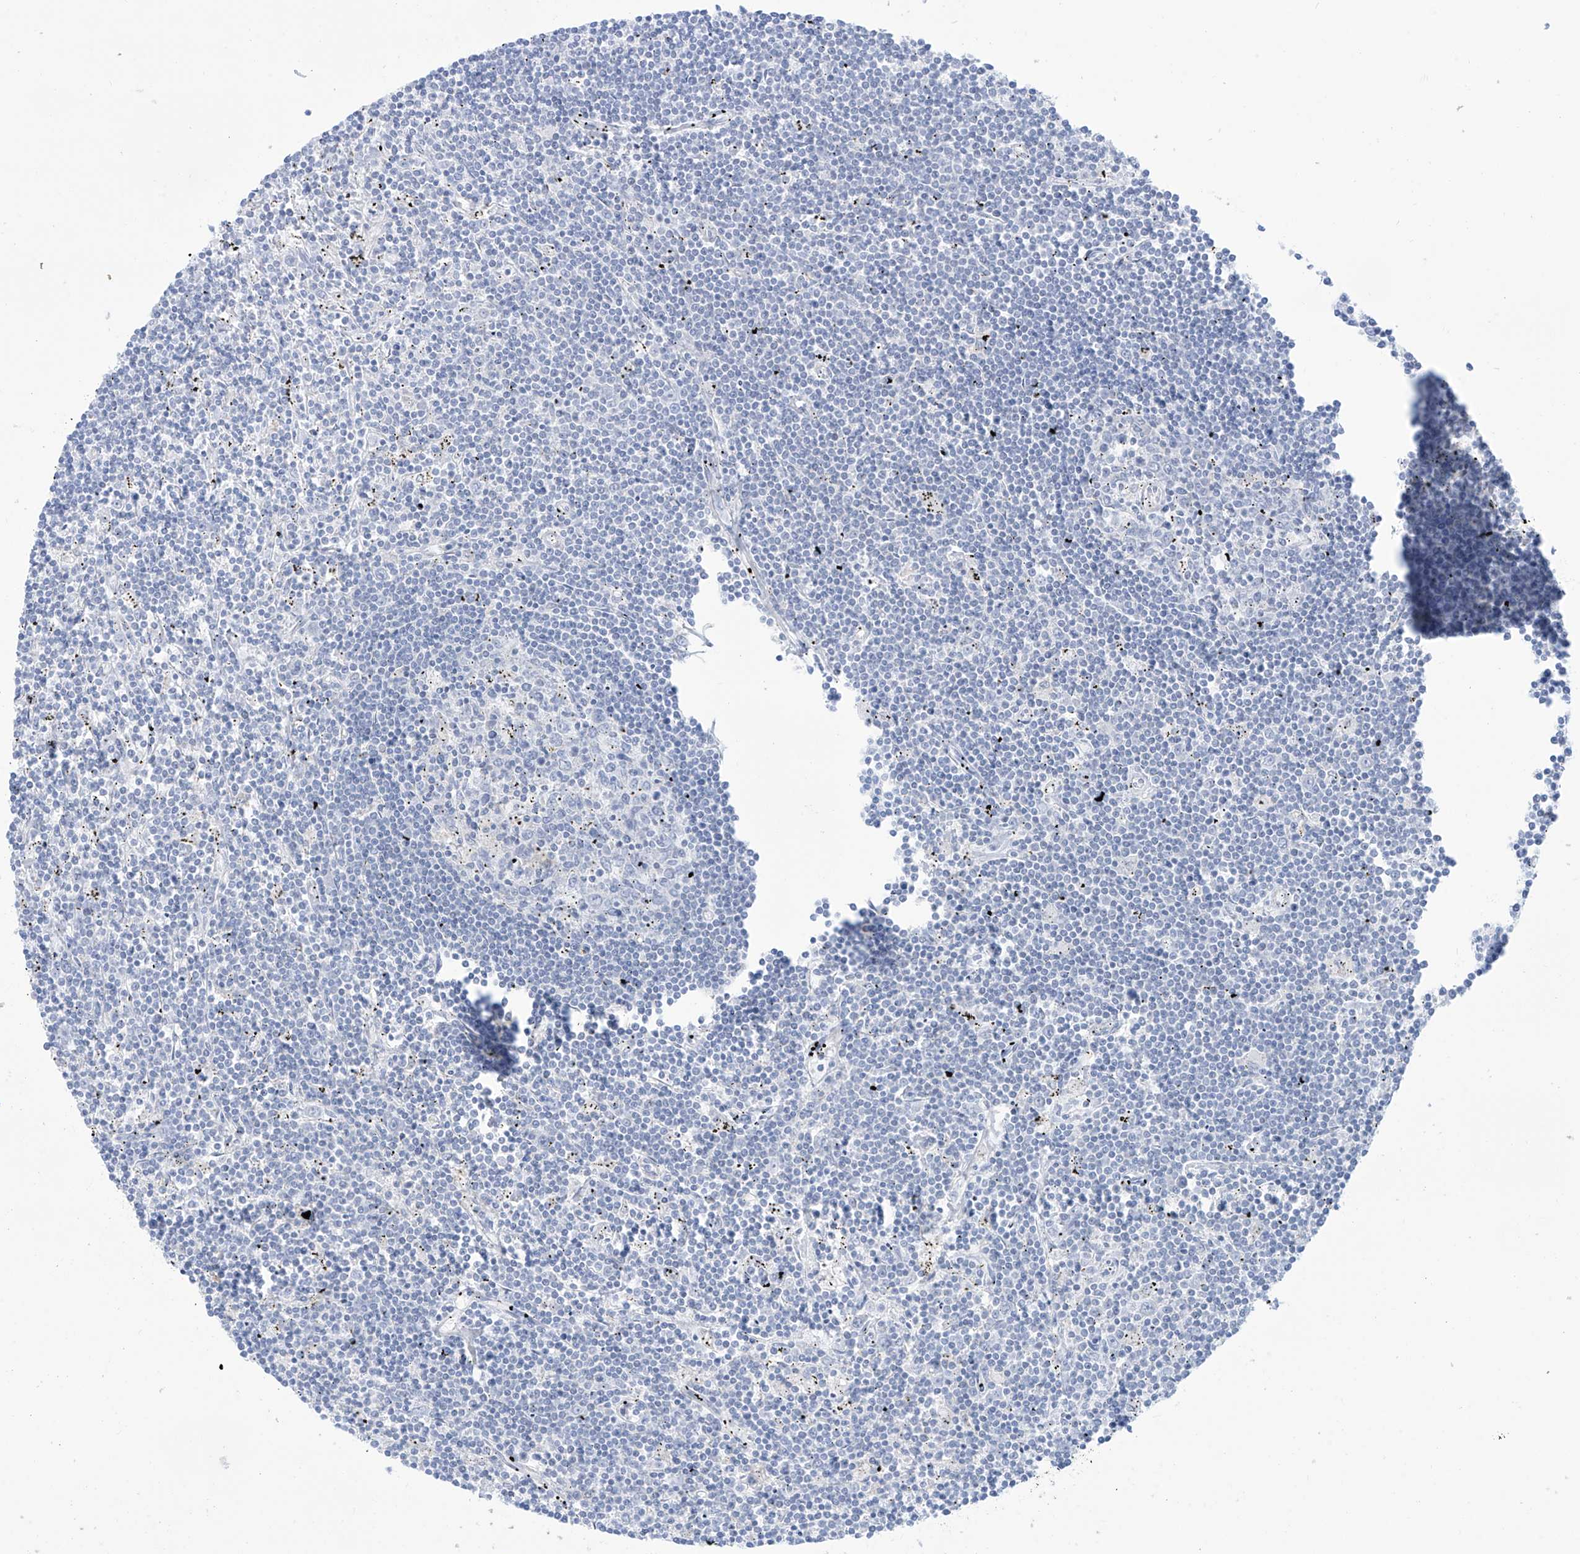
{"staining": {"intensity": "negative", "quantity": "none", "location": "none"}, "tissue": "lymphoma", "cell_type": "Tumor cells", "image_type": "cancer", "snomed": [{"axis": "morphology", "description": "Malignant lymphoma, non-Hodgkin's type, Low grade"}, {"axis": "topography", "description": "Spleen"}], "caption": "The photomicrograph reveals no significant staining in tumor cells of malignant lymphoma, non-Hodgkin's type (low-grade).", "gene": "SLC26A3", "patient": {"sex": "male", "age": 76}}